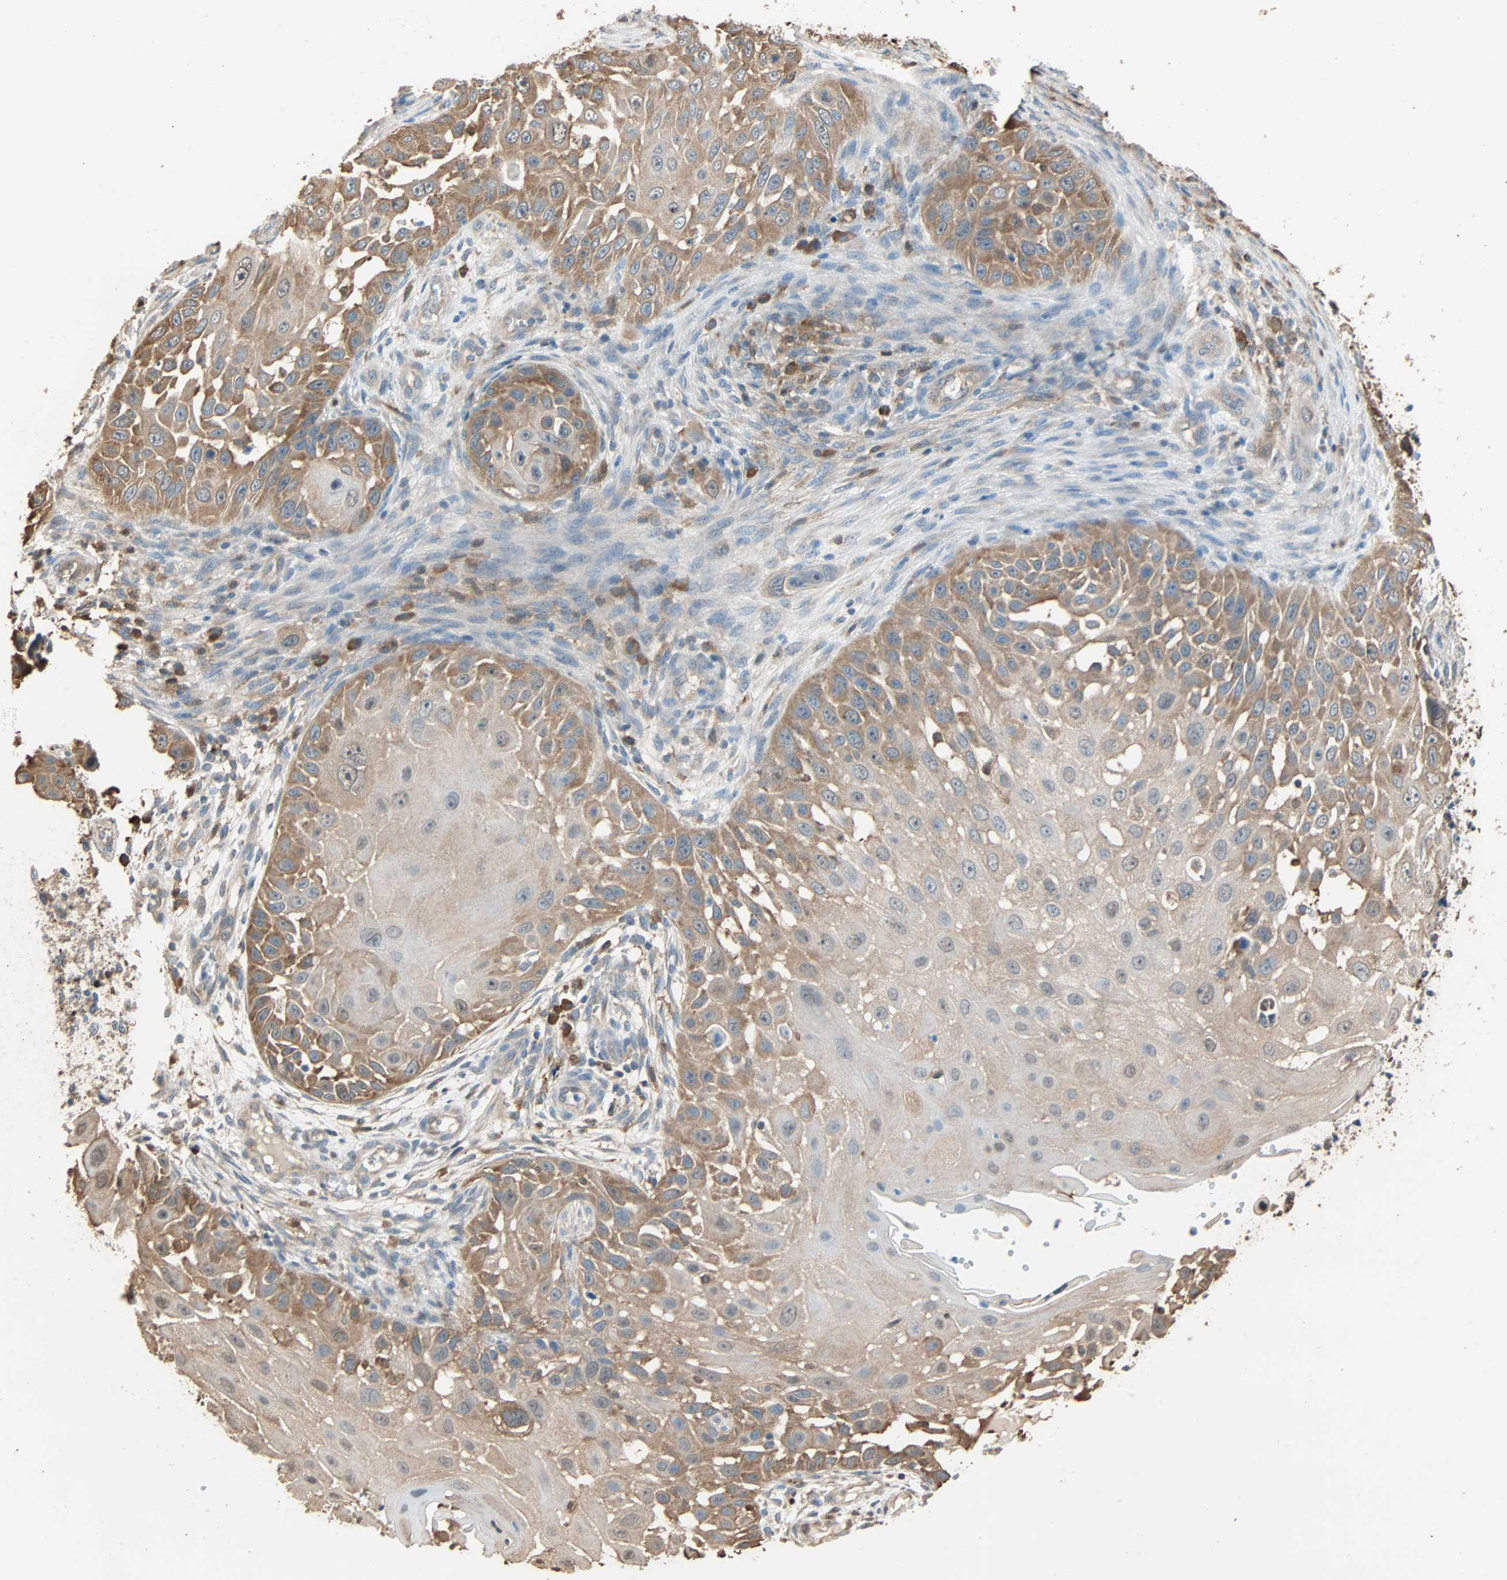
{"staining": {"intensity": "moderate", "quantity": ">75%", "location": "cytoplasmic/membranous"}, "tissue": "skin cancer", "cell_type": "Tumor cells", "image_type": "cancer", "snomed": [{"axis": "morphology", "description": "Squamous cell carcinoma, NOS"}, {"axis": "topography", "description": "Skin"}], "caption": "Skin cancer tissue exhibits moderate cytoplasmic/membranous expression in approximately >75% of tumor cells, visualized by immunohistochemistry.", "gene": "PRDX1", "patient": {"sex": "female", "age": 44}}